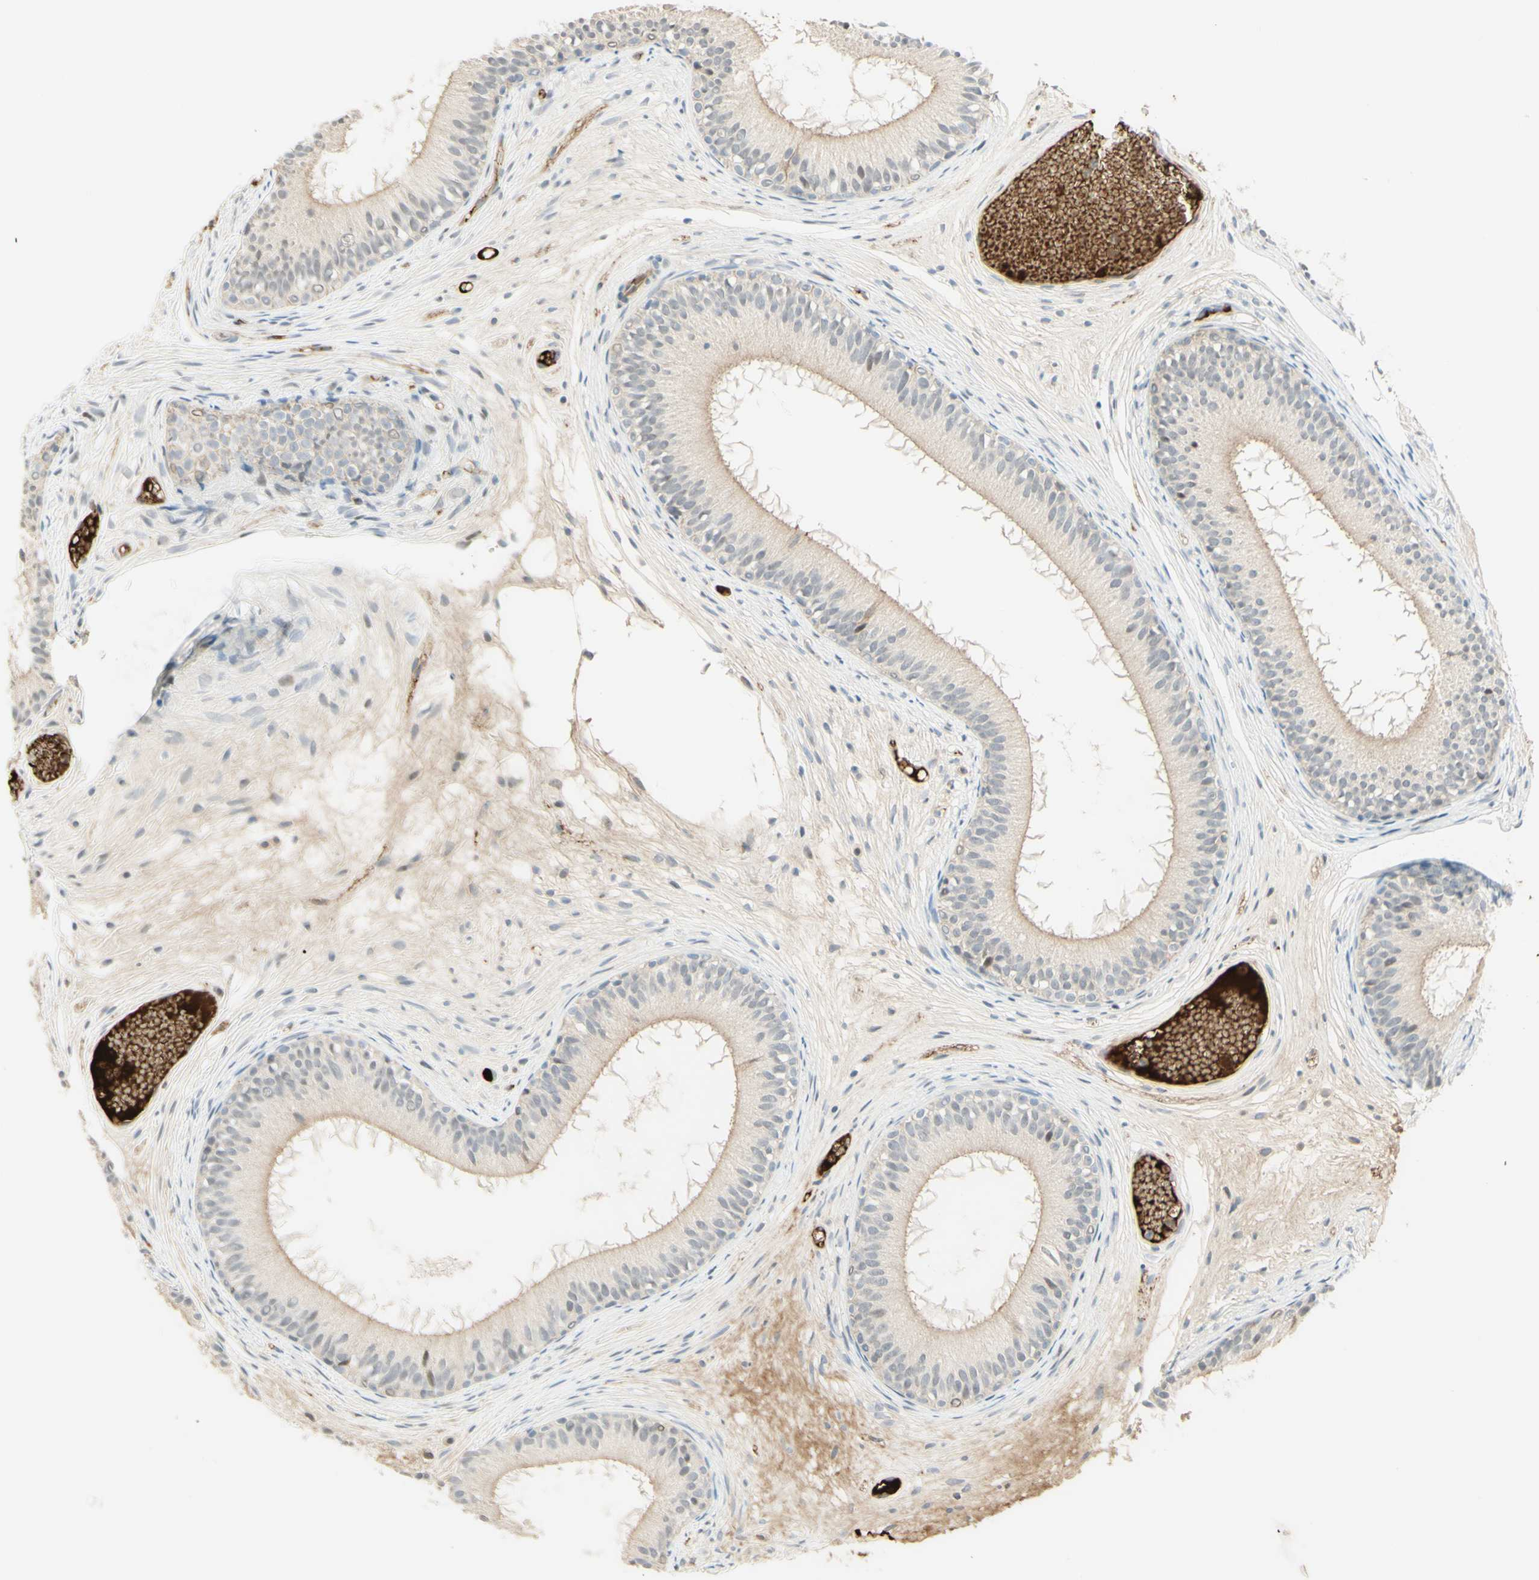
{"staining": {"intensity": "weak", "quantity": "<25%", "location": "cytoplasmic/membranous"}, "tissue": "epididymis", "cell_type": "Glandular cells", "image_type": "normal", "snomed": [{"axis": "morphology", "description": "Normal tissue, NOS"}, {"axis": "morphology", "description": "Atrophy, NOS"}, {"axis": "topography", "description": "Testis"}, {"axis": "topography", "description": "Epididymis"}], "caption": "Immunohistochemistry histopathology image of benign epididymis: epididymis stained with DAB (3,3'-diaminobenzidine) displays no significant protein positivity in glandular cells. The staining was performed using DAB to visualize the protein expression in brown, while the nuclei were stained in blue with hematoxylin (Magnification: 20x).", "gene": "ANGPT2", "patient": {"sex": "male", "age": 18}}